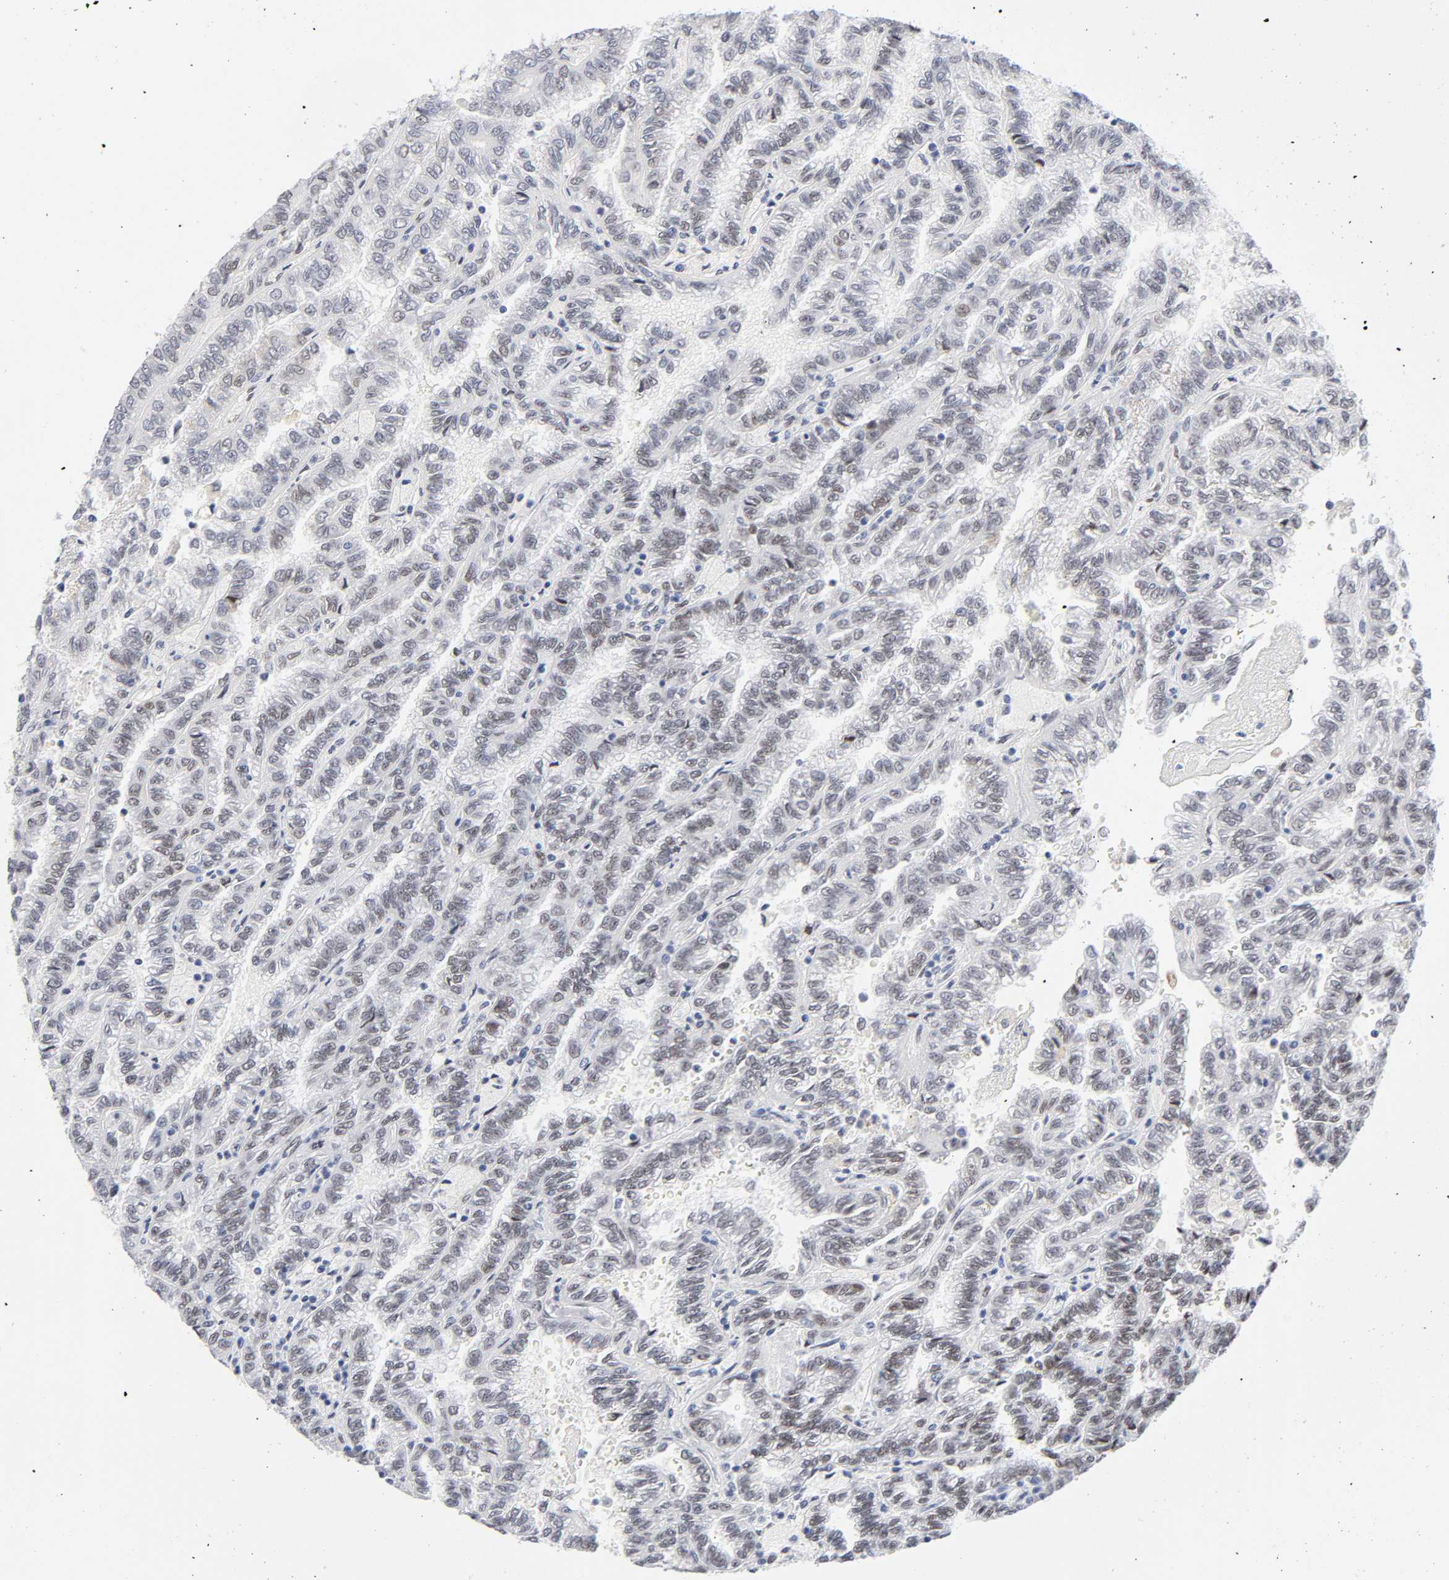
{"staining": {"intensity": "weak", "quantity": ">75%", "location": "nuclear"}, "tissue": "renal cancer", "cell_type": "Tumor cells", "image_type": "cancer", "snomed": [{"axis": "morphology", "description": "Inflammation, NOS"}, {"axis": "morphology", "description": "Adenocarcinoma, NOS"}, {"axis": "topography", "description": "Kidney"}], "caption": "Adenocarcinoma (renal) tissue reveals weak nuclear staining in approximately >75% of tumor cells, visualized by immunohistochemistry.", "gene": "NFIC", "patient": {"sex": "male", "age": 68}}